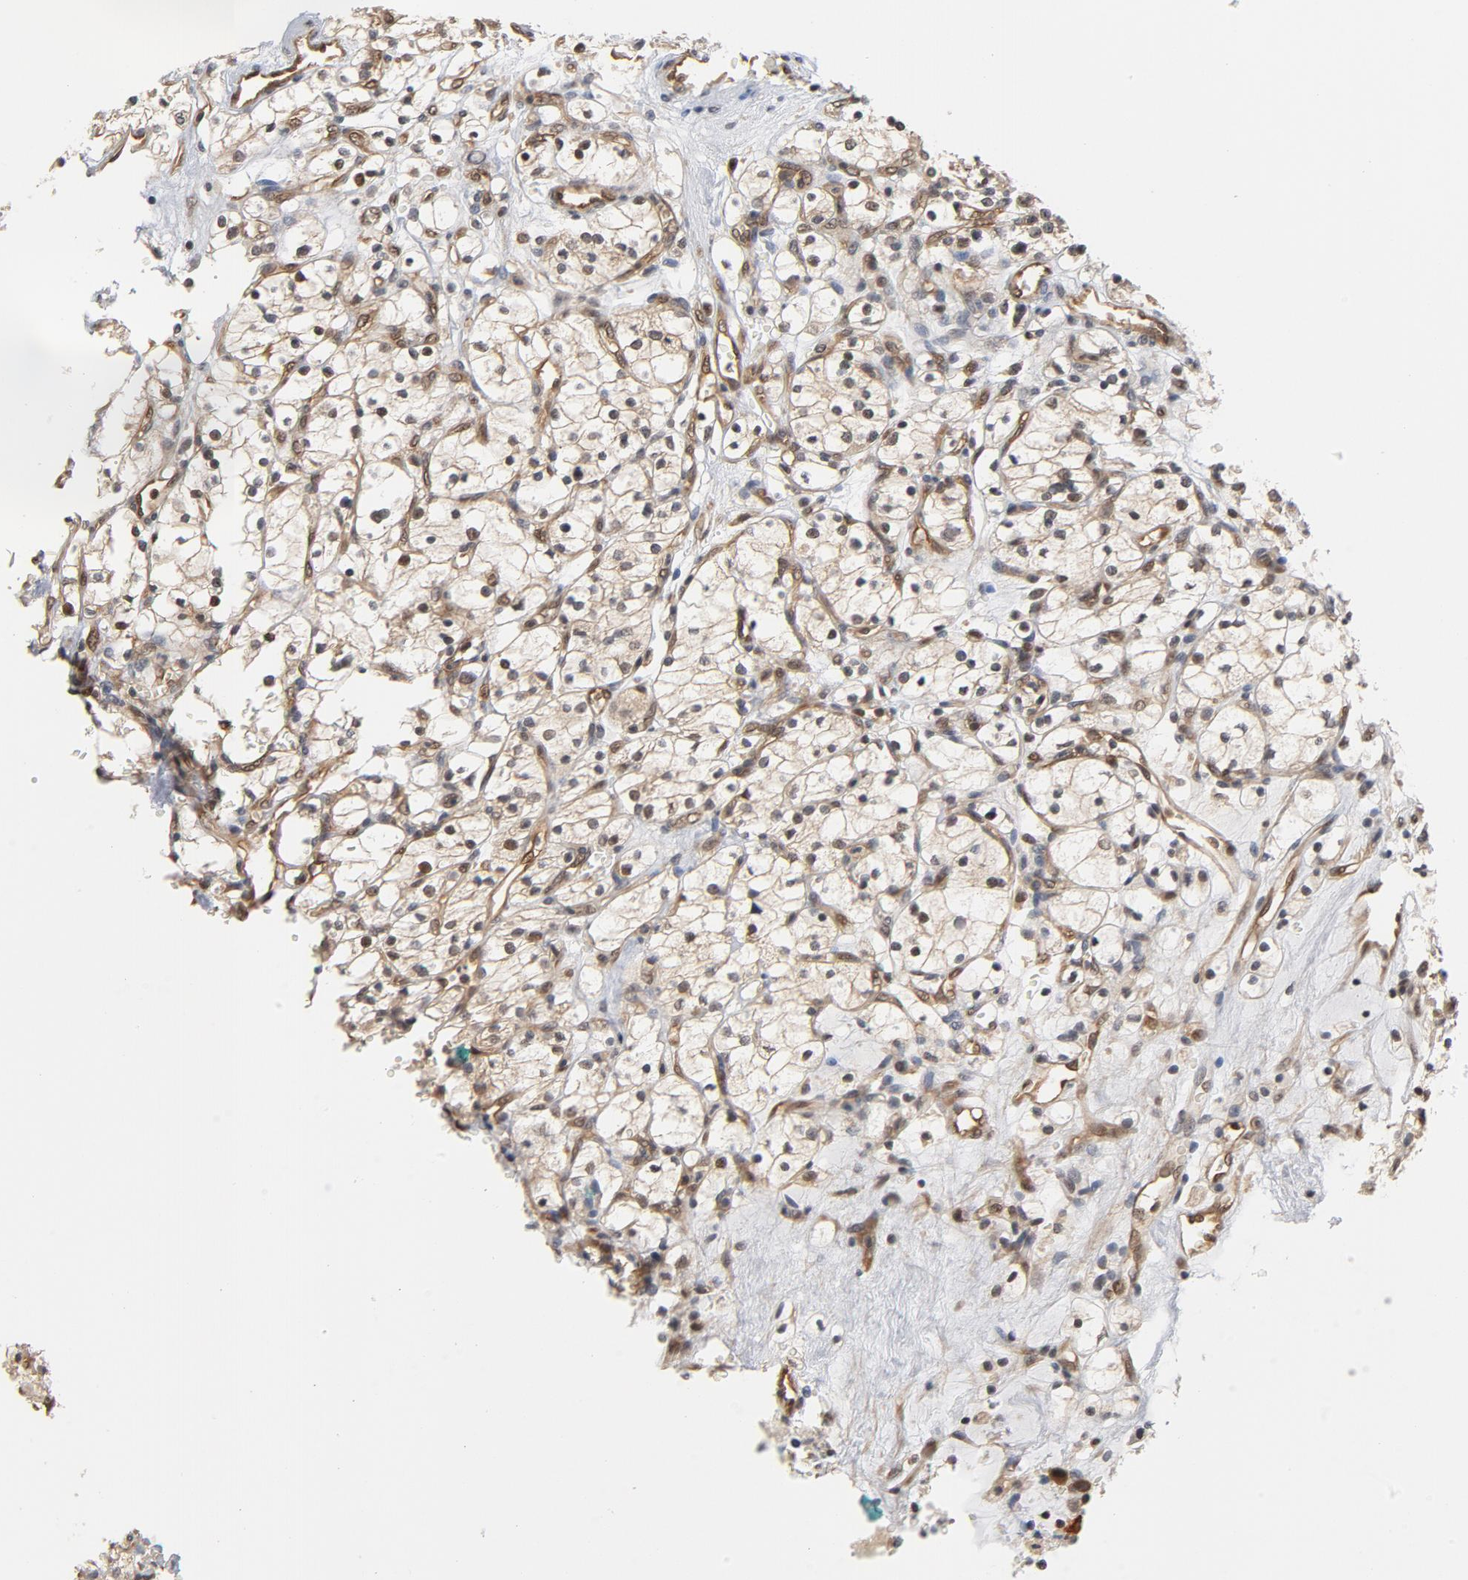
{"staining": {"intensity": "moderate", "quantity": "25%-75%", "location": "cytoplasmic/membranous,nuclear"}, "tissue": "renal cancer", "cell_type": "Tumor cells", "image_type": "cancer", "snomed": [{"axis": "morphology", "description": "Adenocarcinoma, NOS"}, {"axis": "topography", "description": "Kidney"}], "caption": "This image exhibits adenocarcinoma (renal) stained with IHC to label a protein in brown. The cytoplasmic/membranous and nuclear of tumor cells show moderate positivity for the protein. Nuclei are counter-stained blue.", "gene": "CDC37", "patient": {"sex": "female", "age": 83}}